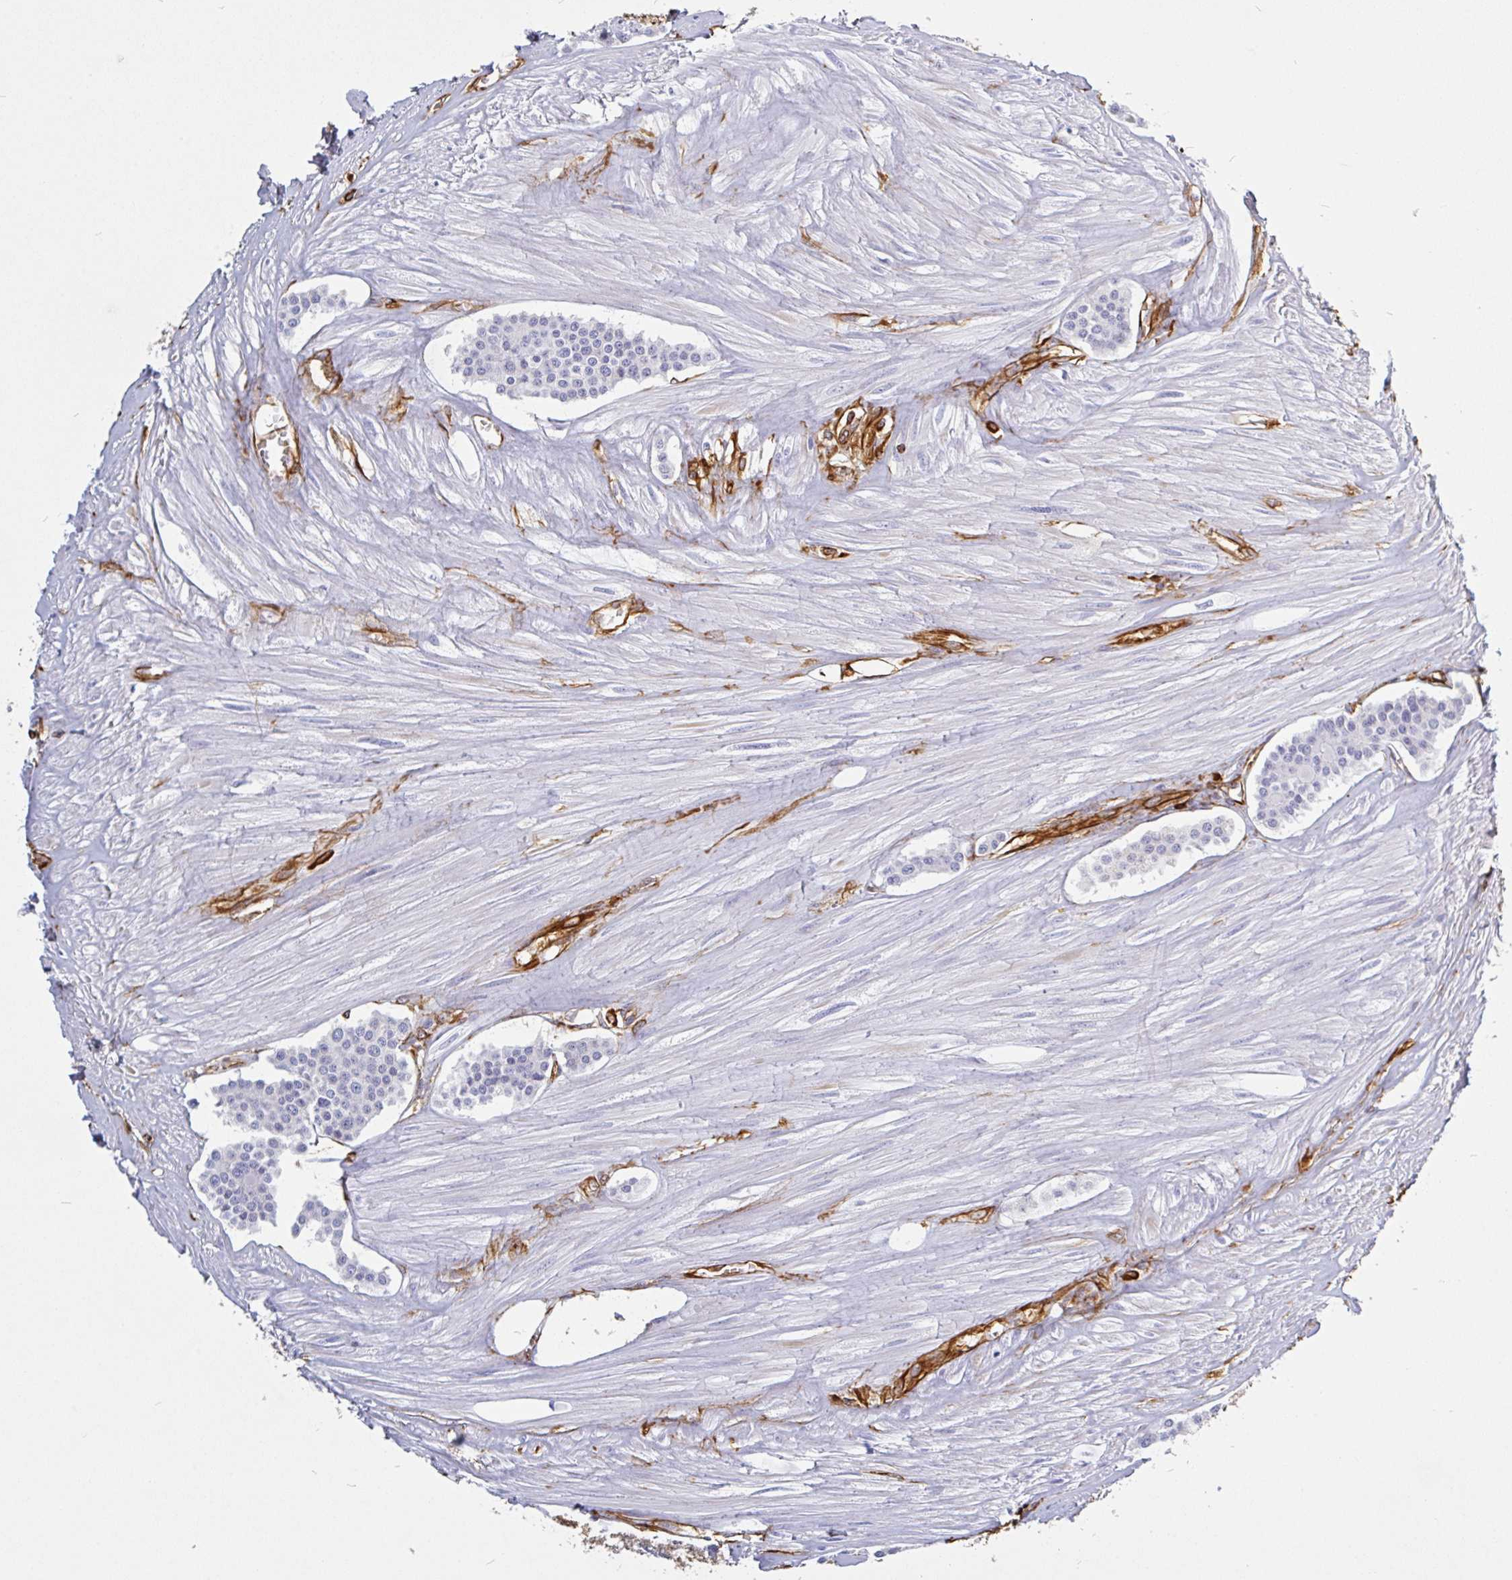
{"staining": {"intensity": "negative", "quantity": "none", "location": "none"}, "tissue": "carcinoid", "cell_type": "Tumor cells", "image_type": "cancer", "snomed": [{"axis": "morphology", "description": "Carcinoid, malignant, NOS"}, {"axis": "topography", "description": "Small intestine"}], "caption": "Immunohistochemical staining of human carcinoid shows no significant positivity in tumor cells.", "gene": "PPFIA1", "patient": {"sex": "male", "age": 60}}